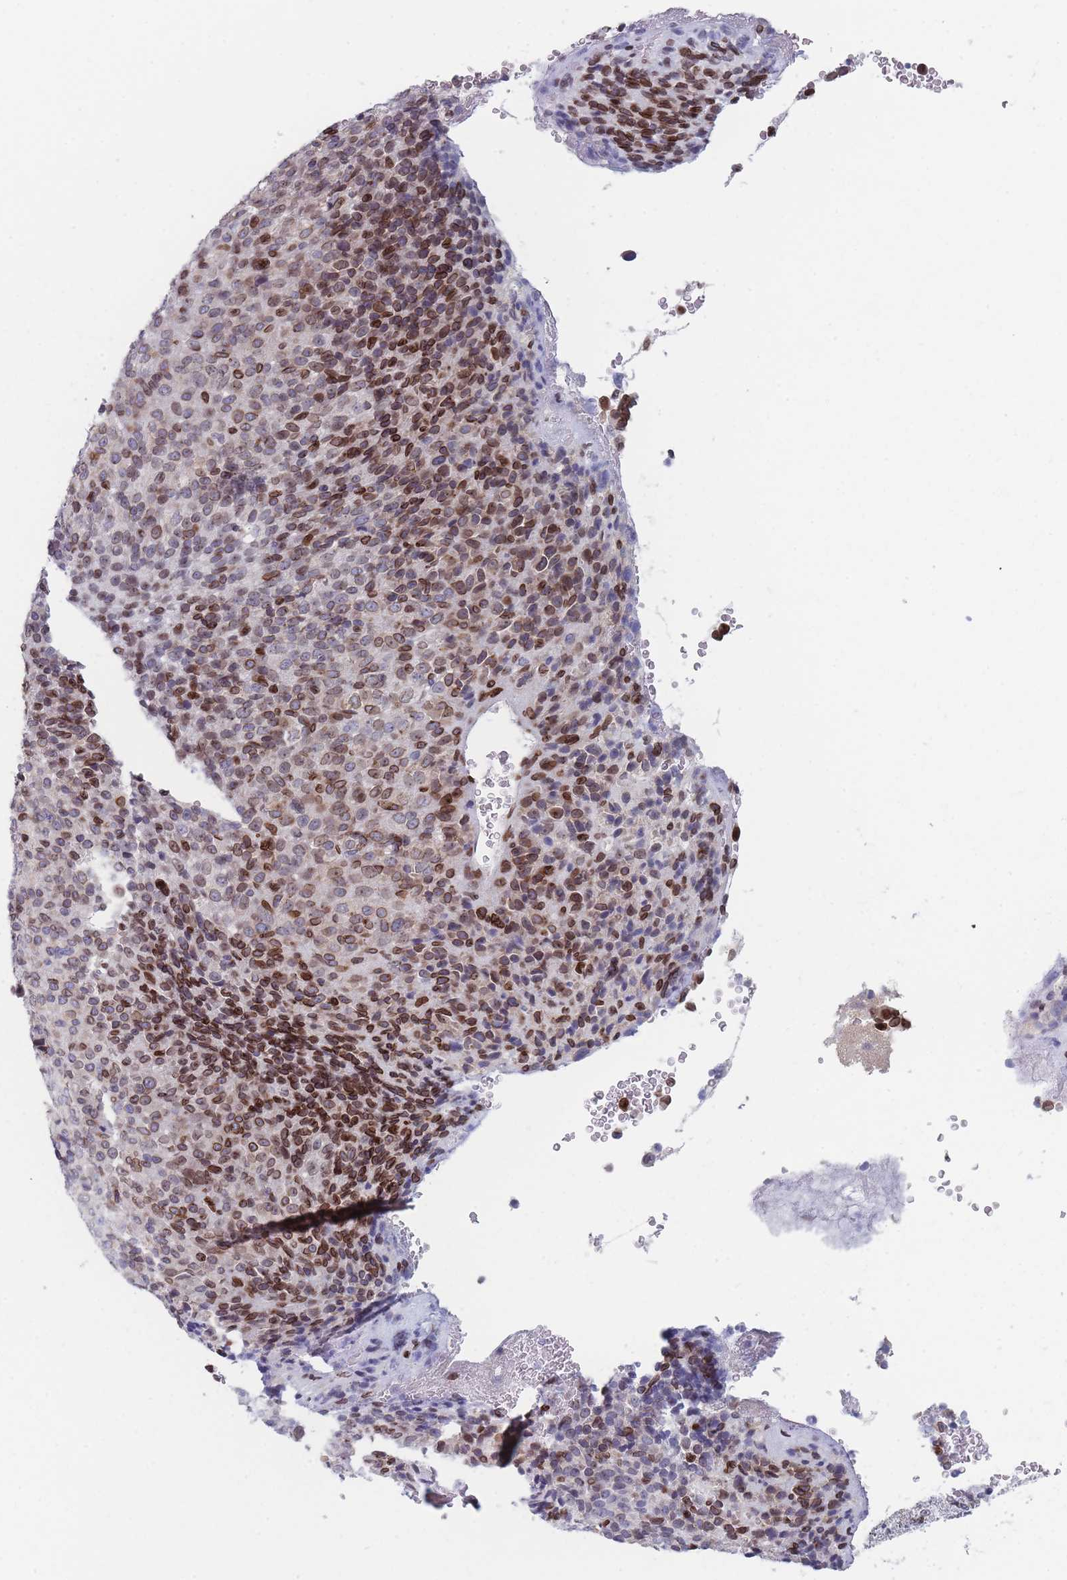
{"staining": {"intensity": "strong", "quantity": "25%-75%", "location": "cytoplasmic/membranous,nuclear"}, "tissue": "melanoma", "cell_type": "Tumor cells", "image_type": "cancer", "snomed": [{"axis": "morphology", "description": "Malignant melanoma, Metastatic site"}, {"axis": "topography", "description": "Brain"}], "caption": "Malignant melanoma (metastatic site) stained with a protein marker displays strong staining in tumor cells.", "gene": "ZBTB1", "patient": {"sex": "female", "age": 56}}